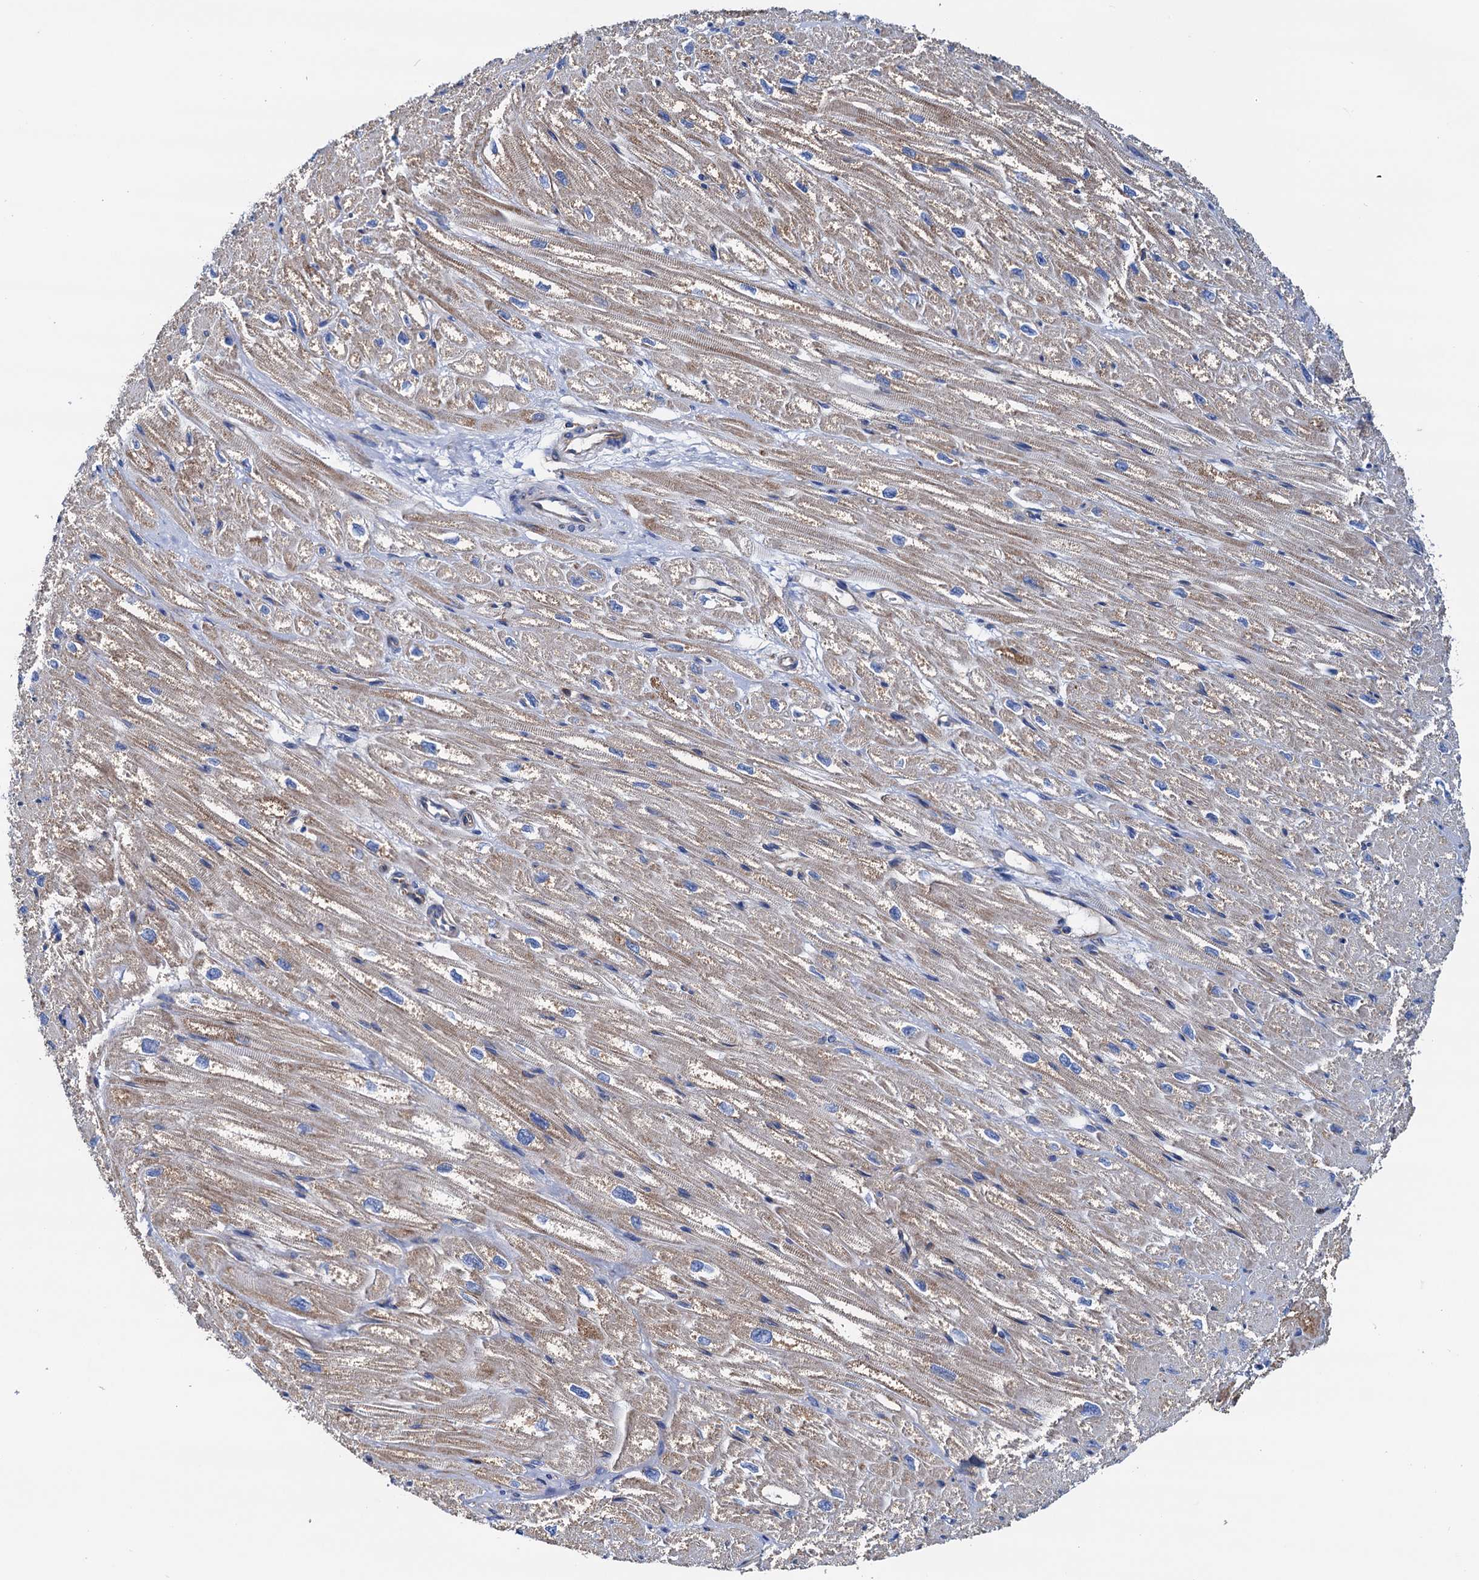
{"staining": {"intensity": "moderate", "quantity": "25%-75%", "location": "cytoplasmic/membranous"}, "tissue": "heart muscle", "cell_type": "Cardiomyocytes", "image_type": "normal", "snomed": [{"axis": "morphology", "description": "Normal tissue, NOS"}, {"axis": "topography", "description": "Heart"}], "caption": "Protein staining of unremarkable heart muscle reveals moderate cytoplasmic/membranous positivity in approximately 25%-75% of cardiomyocytes. (brown staining indicates protein expression, while blue staining denotes nuclei).", "gene": "RASSF9", "patient": {"sex": "male", "age": 50}}